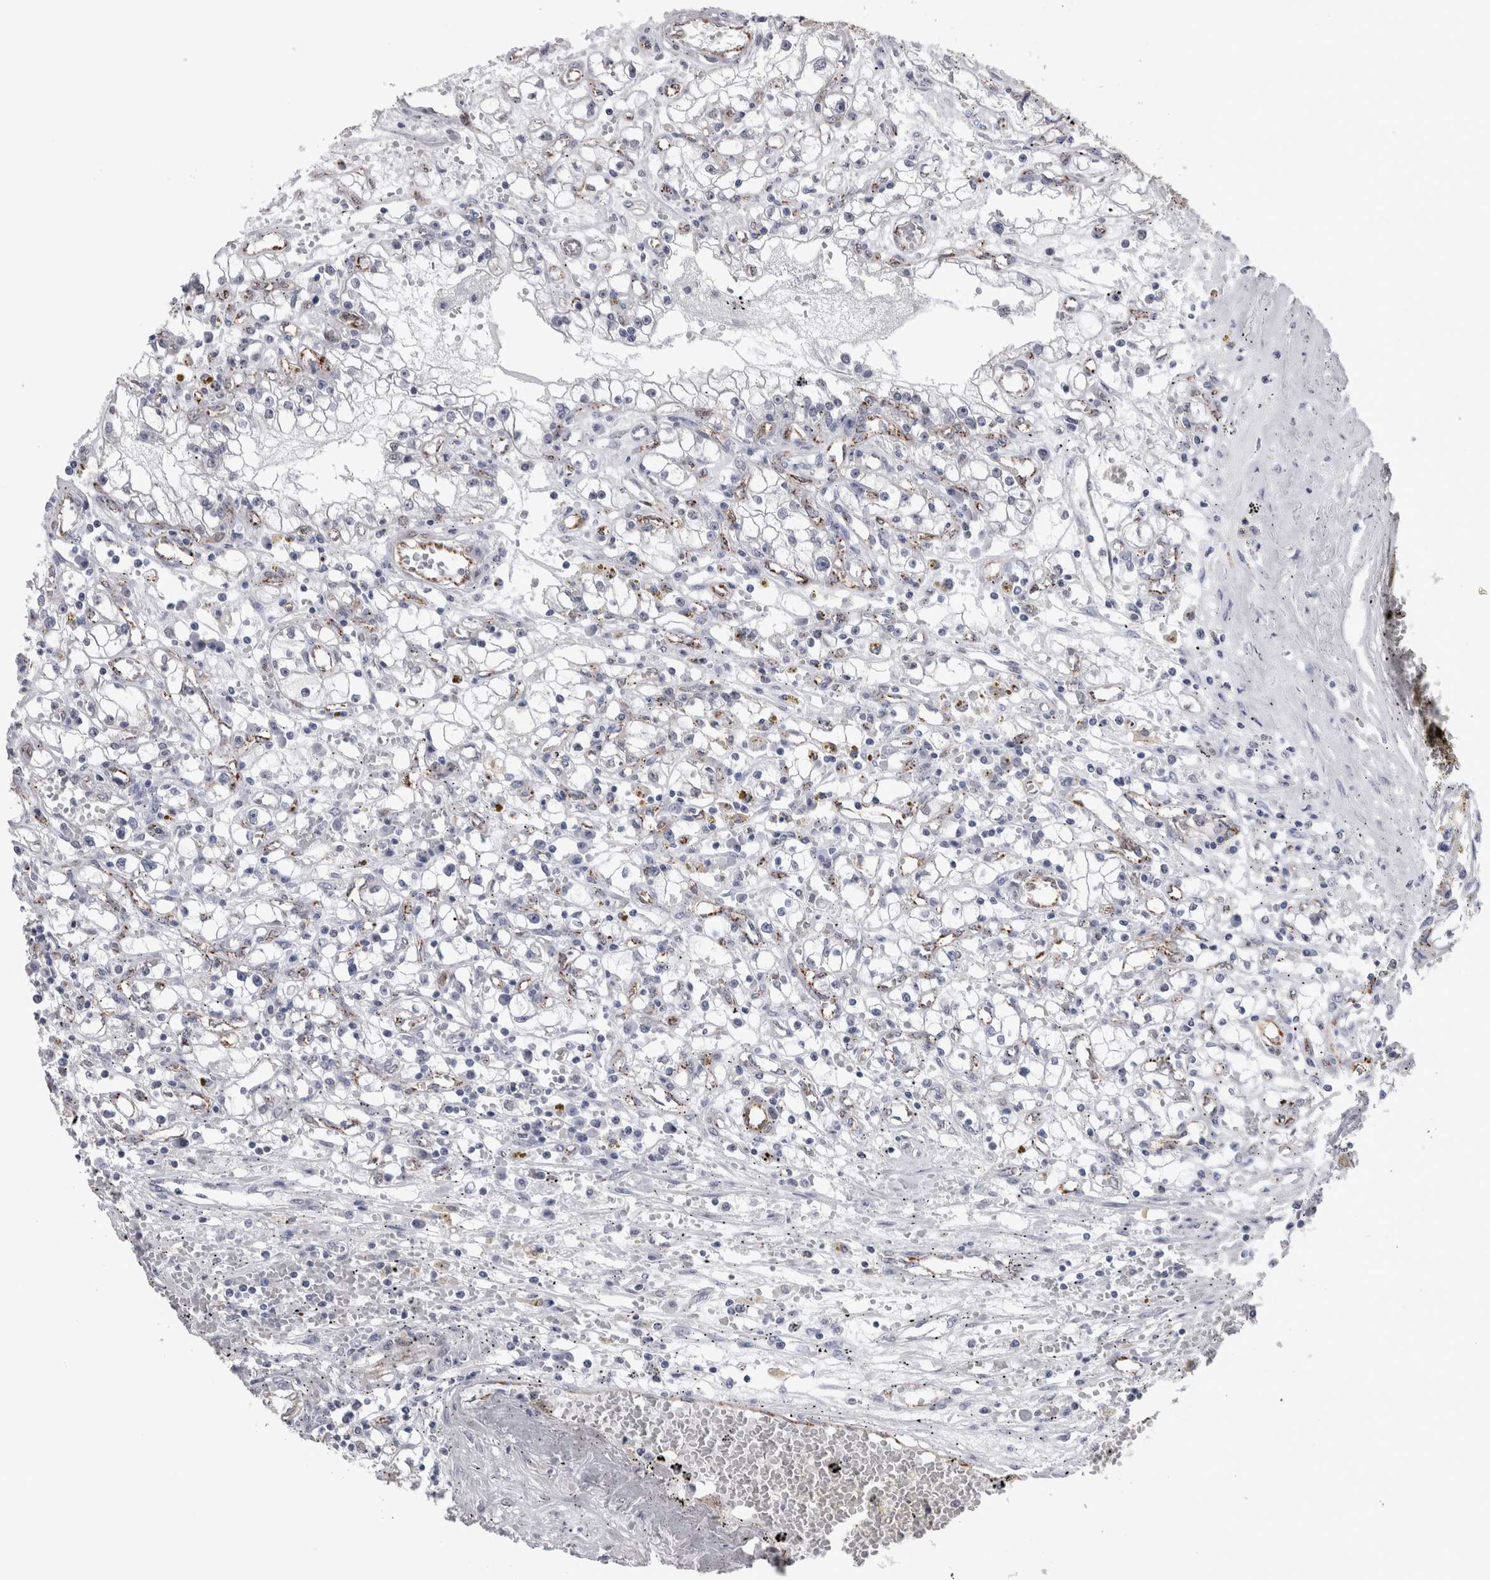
{"staining": {"intensity": "negative", "quantity": "none", "location": "none"}, "tissue": "renal cancer", "cell_type": "Tumor cells", "image_type": "cancer", "snomed": [{"axis": "morphology", "description": "Adenocarcinoma, NOS"}, {"axis": "topography", "description": "Kidney"}], "caption": "This is an immunohistochemistry (IHC) histopathology image of human renal cancer. There is no positivity in tumor cells.", "gene": "ACOT7", "patient": {"sex": "male", "age": 56}}